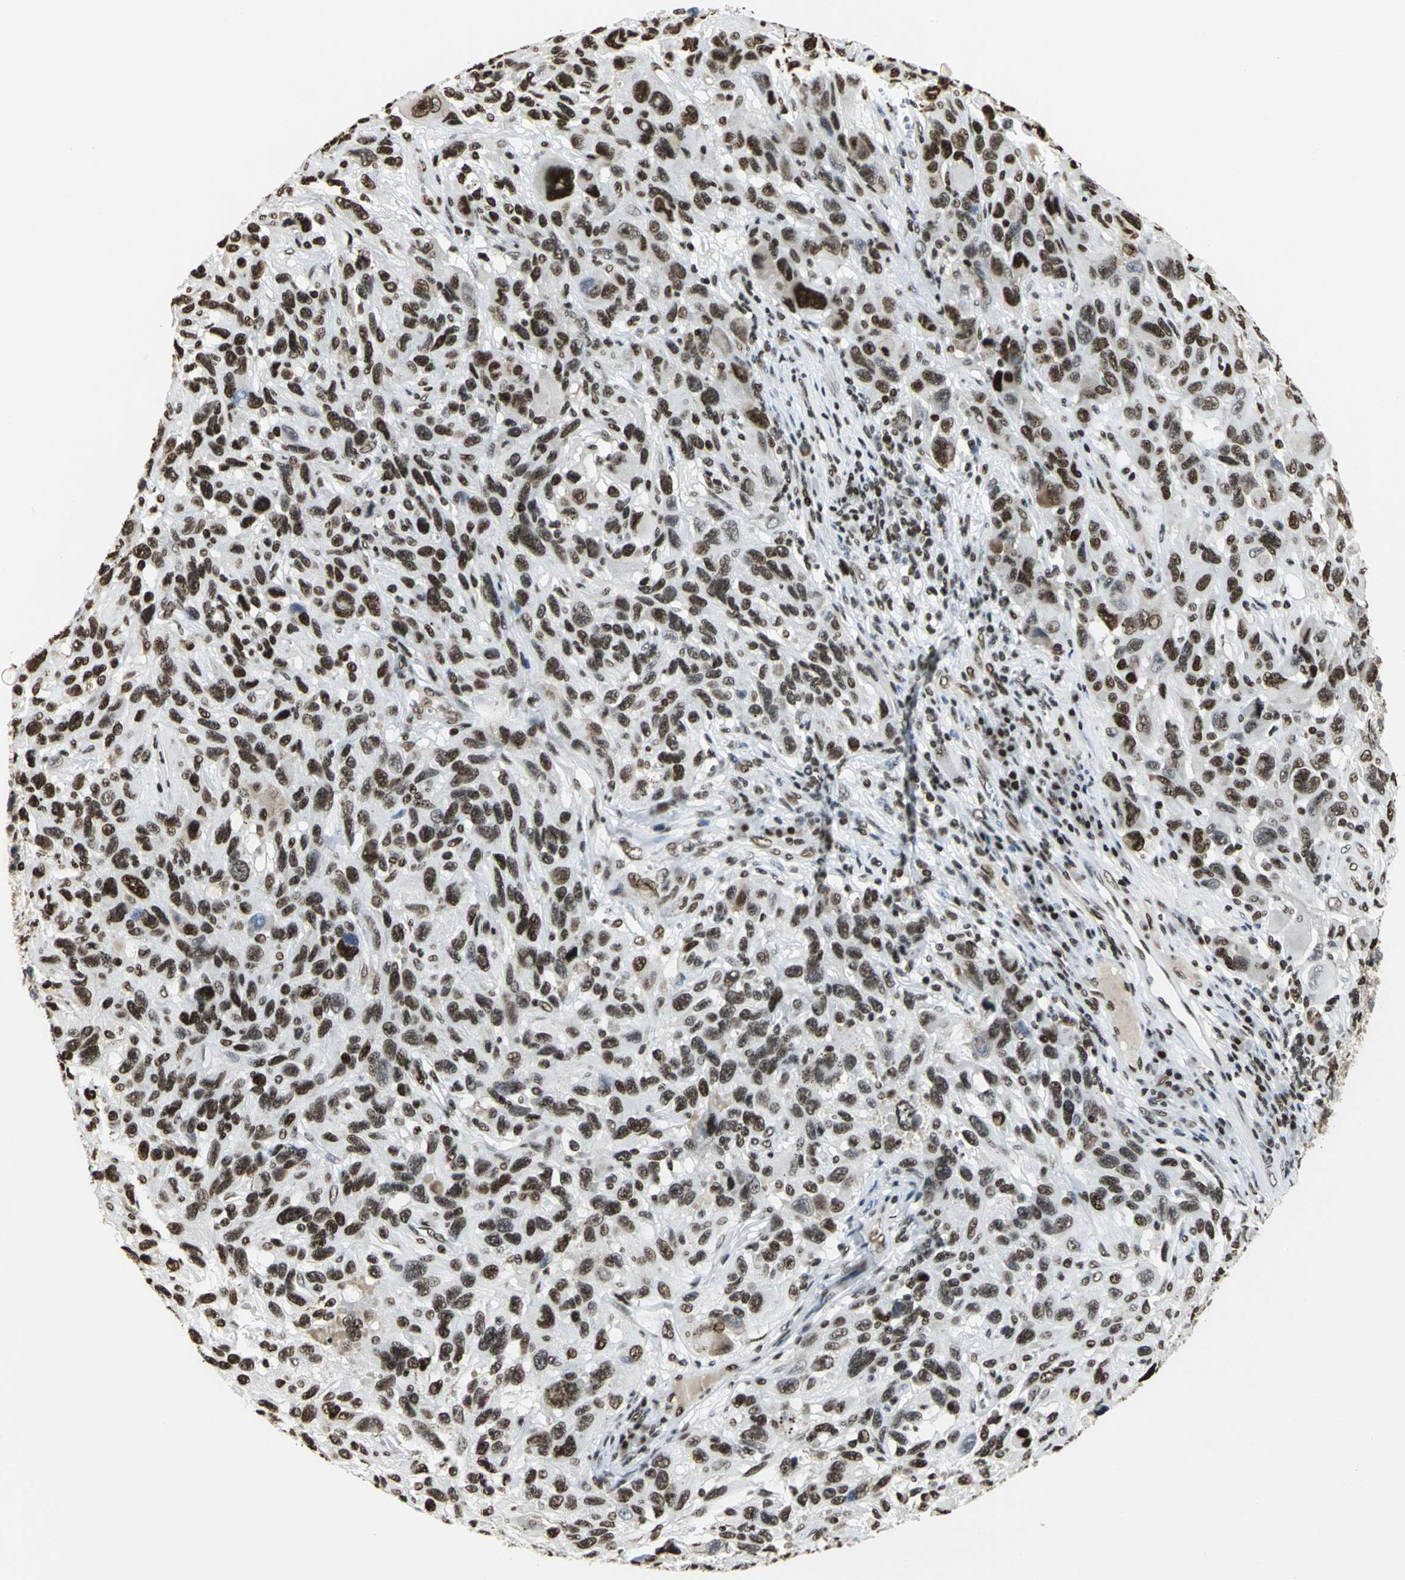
{"staining": {"intensity": "strong", "quantity": ">75%", "location": "nuclear"}, "tissue": "melanoma", "cell_type": "Tumor cells", "image_type": "cancer", "snomed": [{"axis": "morphology", "description": "Malignant melanoma, NOS"}, {"axis": "topography", "description": "Skin"}], "caption": "A photomicrograph of melanoma stained for a protein demonstrates strong nuclear brown staining in tumor cells.", "gene": "HMGB1", "patient": {"sex": "male", "age": 53}}